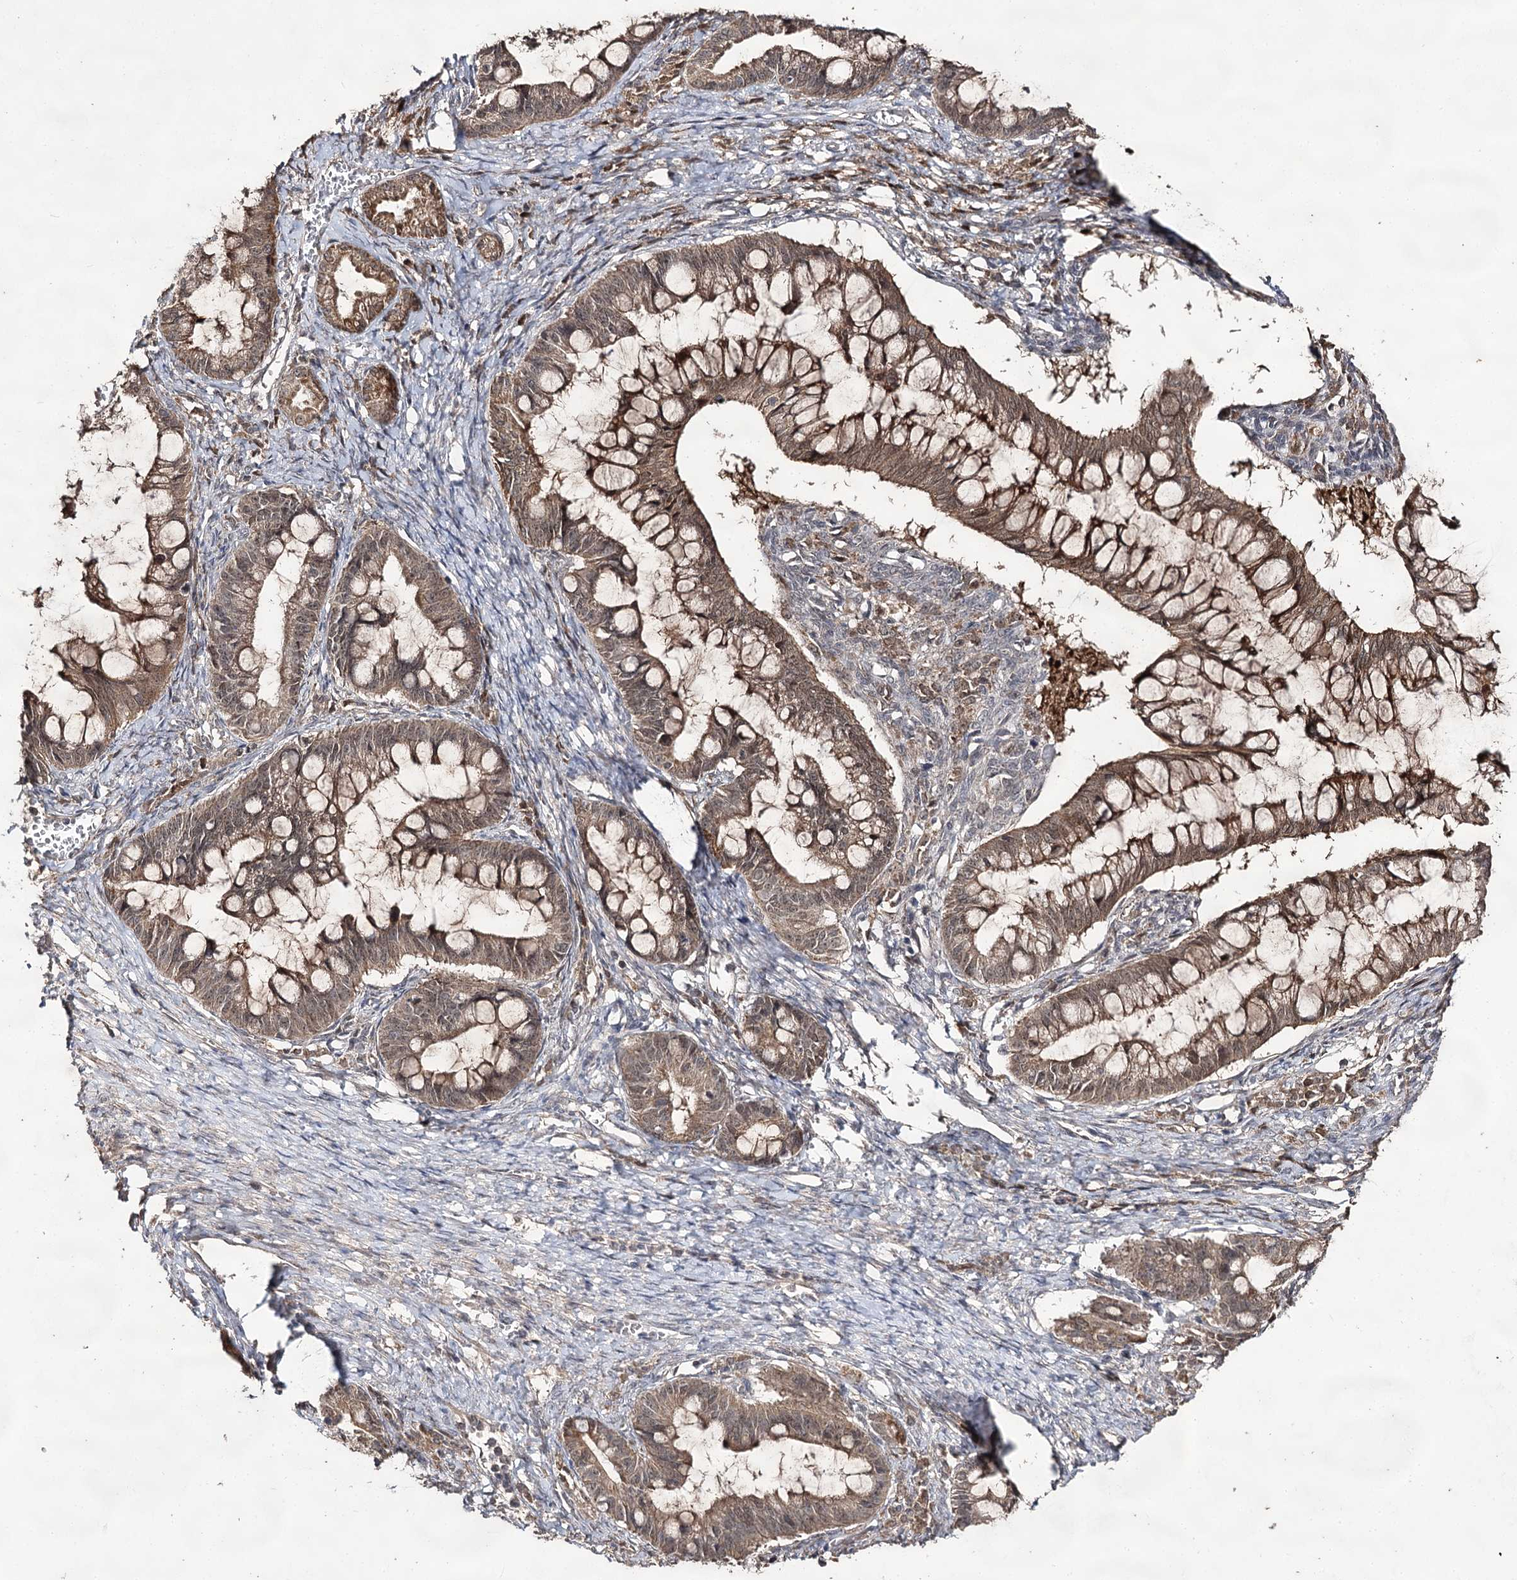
{"staining": {"intensity": "moderate", "quantity": ">75%", "location": "cytoplasmic/membranous"}, "tissue": "ovarian cancer", "cell_type": "Tumor cells", "image_type": "cancer", "snomed": [{"axis": "morphology", "description": "Cystadenocarcinoma, mucinous, NOS"}, {"axis": "topography", "description": "Ovary"}], "caption": "An image showing moderate cytoplasmic/membranous expression in approximately >75% of tumor cells in ovarian mucinous cystadenocarcinoma, as visualized by brown immunohistochemical staining.", "gene": "ACTR6", "patient": {"sex": "female", "age": 73}}